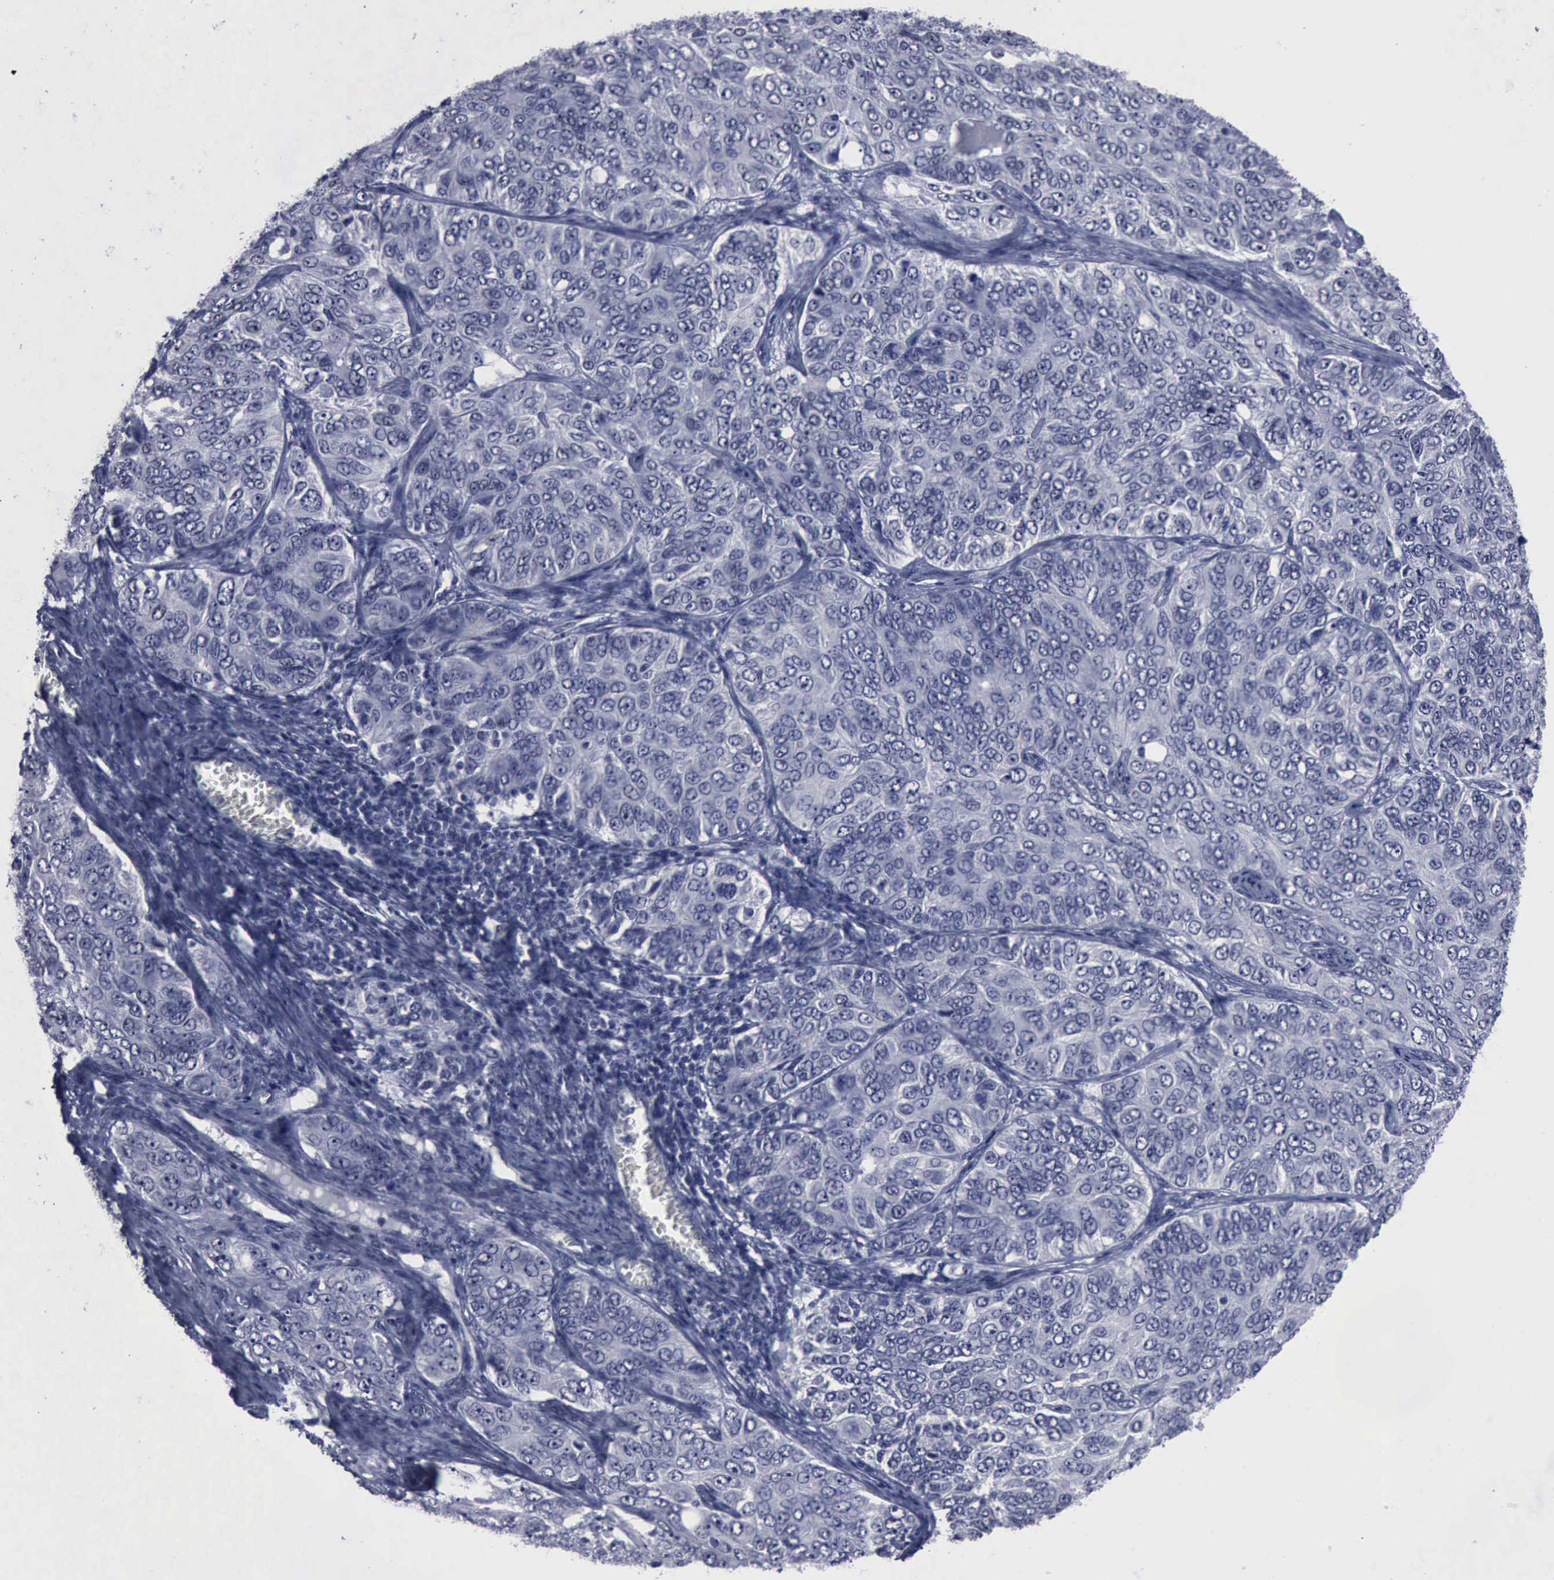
{"staining": {"intensity": "negative", "quantity": "none", "location": "none"}, "tissue": "ovarian cancer", "cell_type": "Tumor cells", "image_type": "cancer", "snomed": [{"axis": "morphology", "description": "Carcinoma, endometroid"}, {"axis": "topography", "description": "Ovary"}], "caption": "Image shows no significant protein staining in tumor cells of ovarian endometroid carcinoma. (DAB (3,3'-diaminobenzidine) IHC visualized using brightfield microscopy, high magnification).", "gene": "BRD1", "patient": {"sex": "female", "age": 51}}